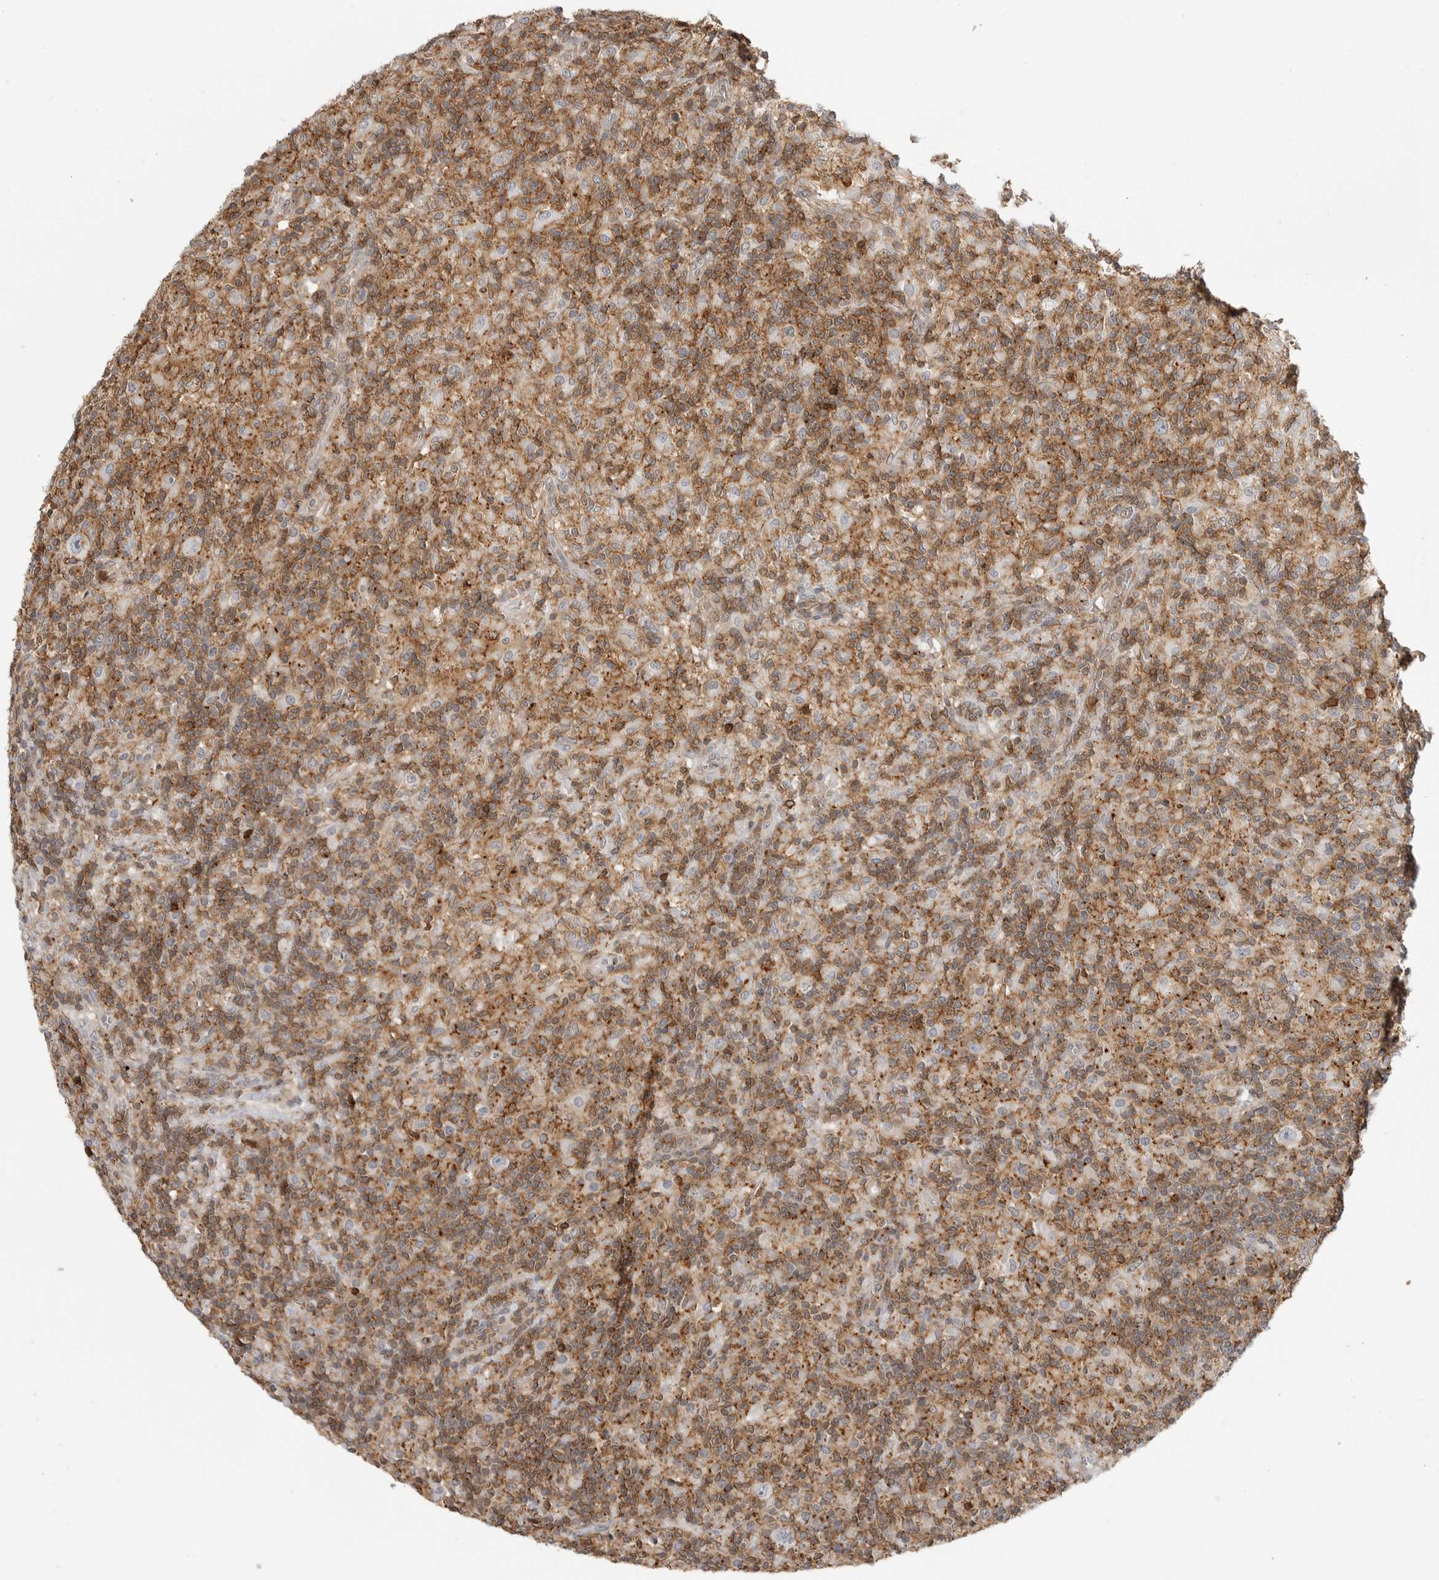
{"staining": {"intensity": "negative", "quantity": "none", "location": "none"}, "tissue": "lymphoma", "cell_type": "Tumor cells", "image_type": "cancer", "snomed": [{"axis": "morphology", "description": "Hodgkin's disease, NOS"}, {"axis": "topography", "description": "Lymph node"}], "caption": "Immunohistochemistry (IHC) micrograph of human Hodgkin's disease stained for a protein (brown), which displays no positivity in tumor cells. (Brightfield microscopy of DAB (3,3'-diaminobenzidine) immunohistochemistry at high magnification).", "gene": "ANXA11", "patient": {"sex": "male", "age": 70}}